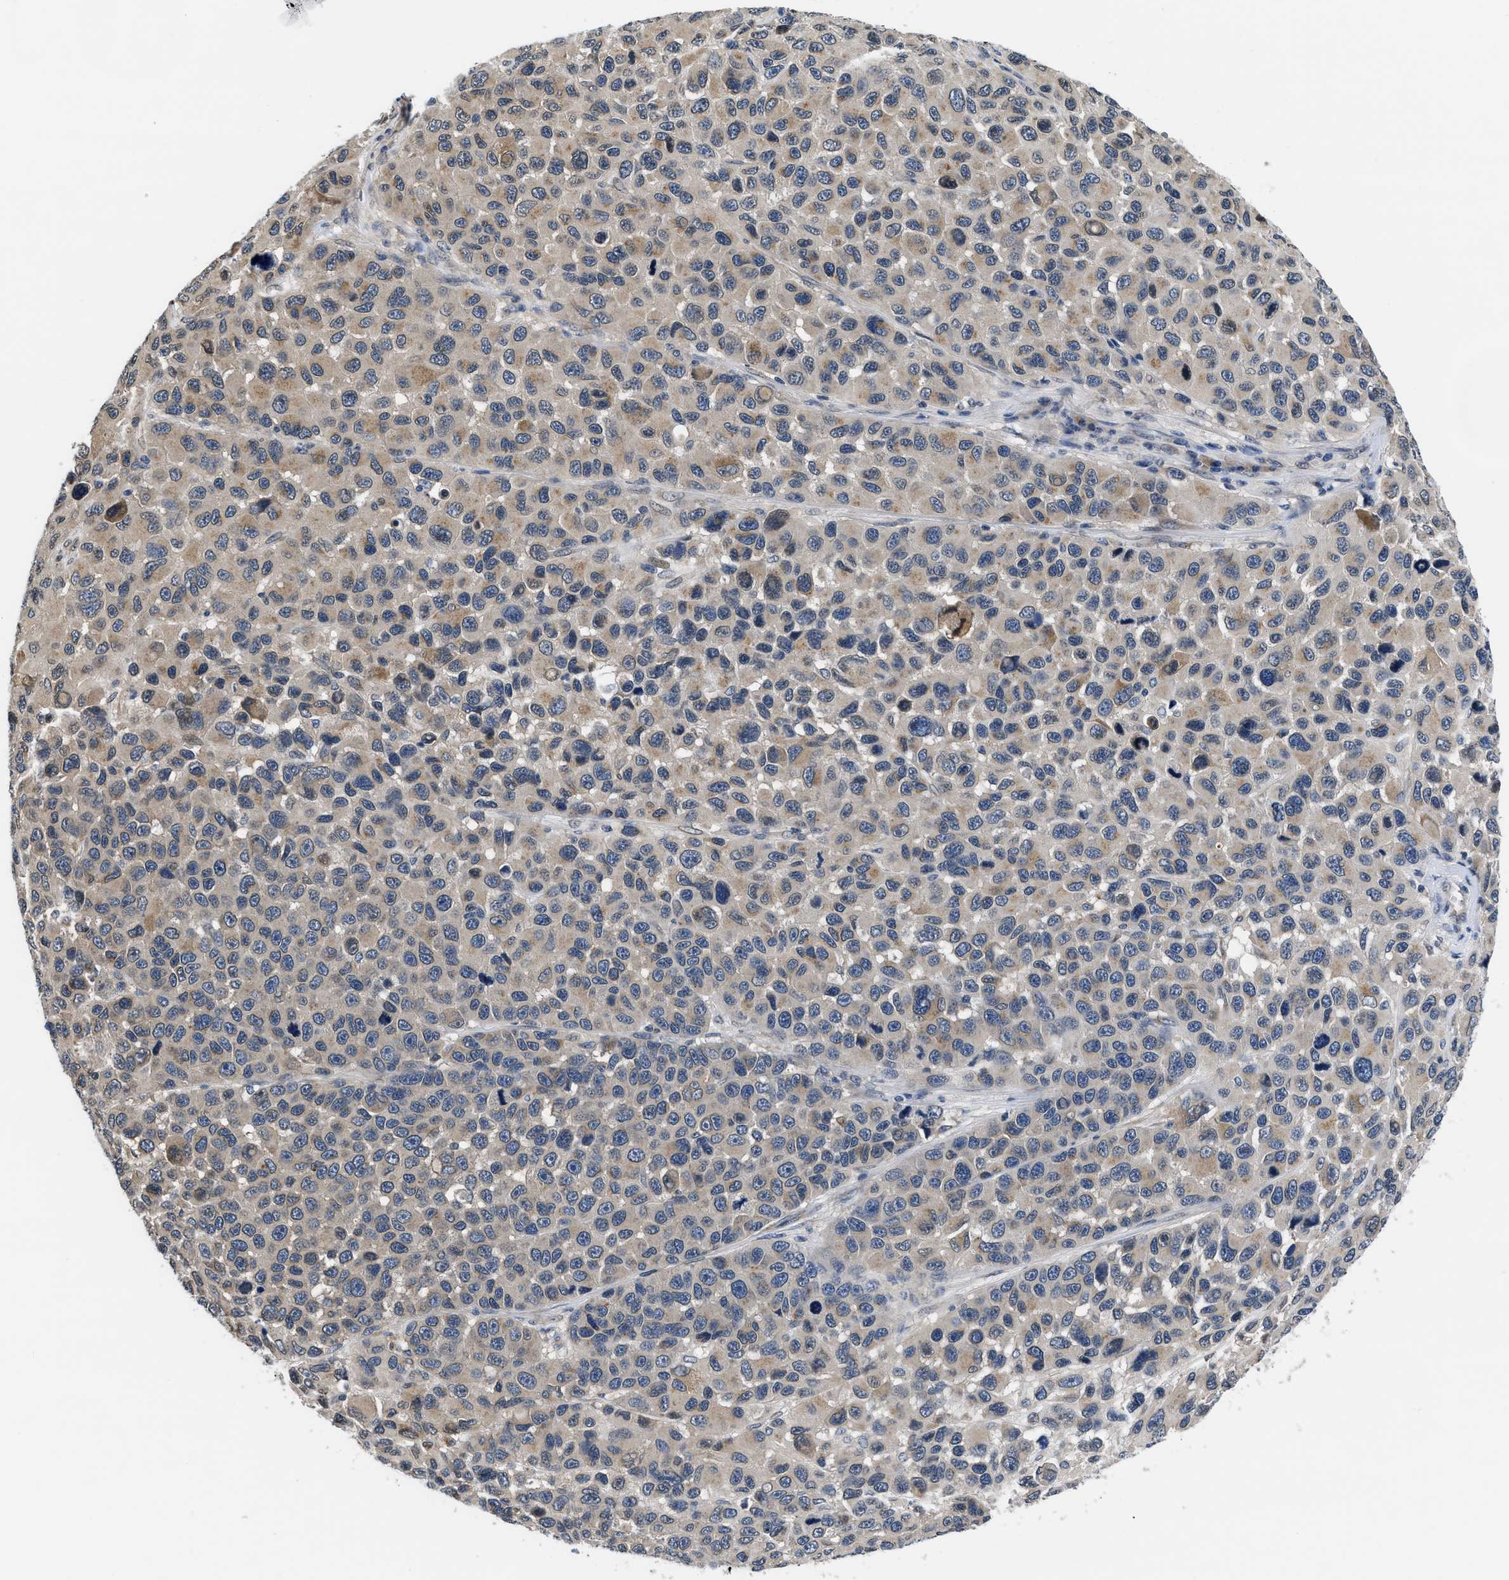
{"staining": {"intensity": "negative", "quantity": "none", "location": "none"}, "tissue": "melanoma", "cell_type": "Tumor cells", "image_type": "cancer", "snomed": [{"axis": "morphology", "description": "Malignant melanoma, NOS"}, {"axis": "topography", "description": "Skin"}], "caption": "Image shows no significant protein staining in tumor cells of melanoma.", "gene": "SNX10", "patient": {"sex": "male", "age": 53}}